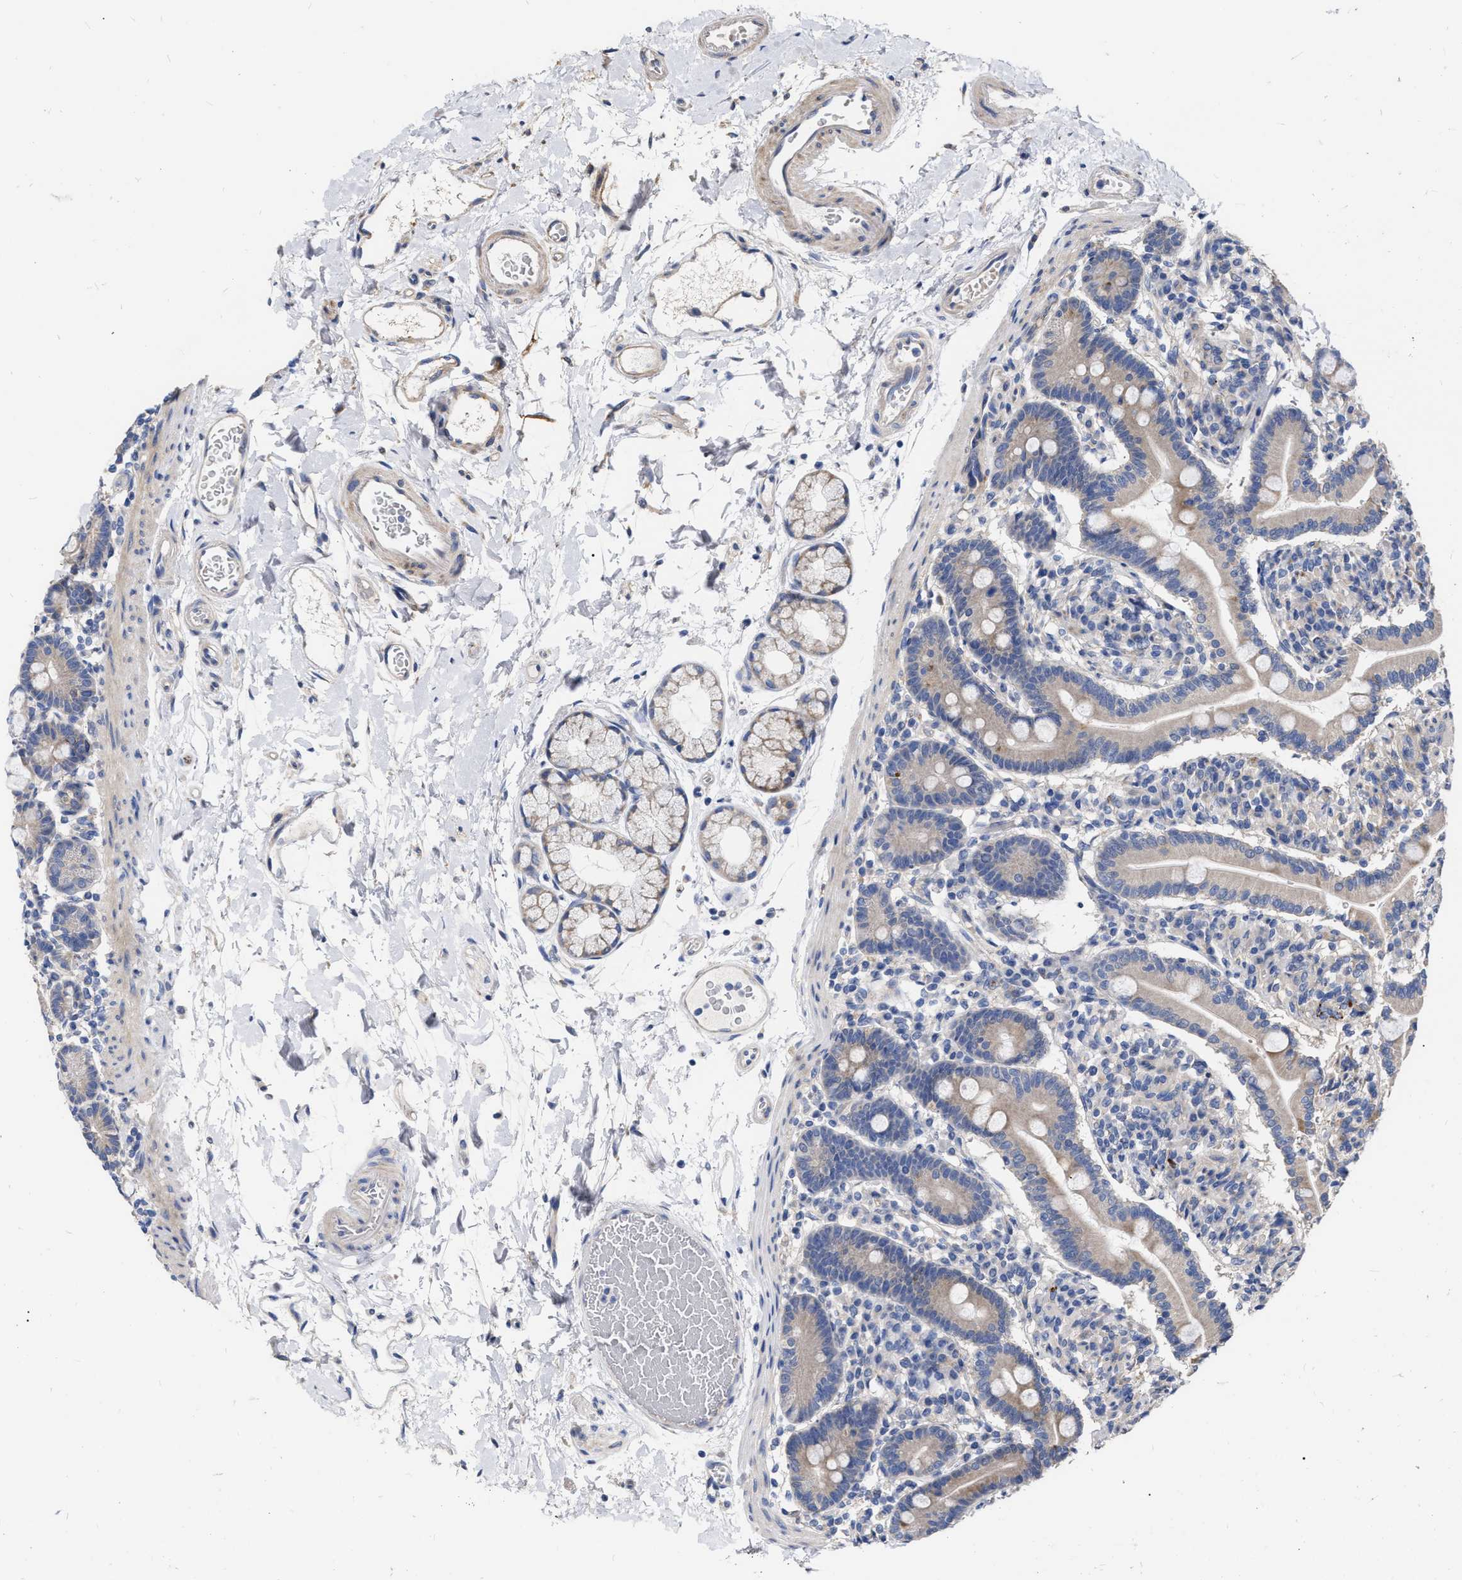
{"staining": {"intensity": "weak", "quantity": ">75%", "location": "cytoplasmic/membranous"}, "tissue": "duodenum", "cell_type": "Glandular cells", "image_type": "normal", "snomed": [{"axis": "morphology", "description": "Normal tissue, NOS"}, {"axis": "topography", "description": "Duodenum"}], "caption": "Weak cytoplasmic/membranous expression is appreciated in approximately >75% of glandular cells in normal duodenum. The staining was performed using DAB to visualize the protein expression in brown, while the nuclei were stained in blue with hematoxylin (Magnification: 20x).", "gene": "MLST8", "patient": {"sex": "male", "age": 54}}